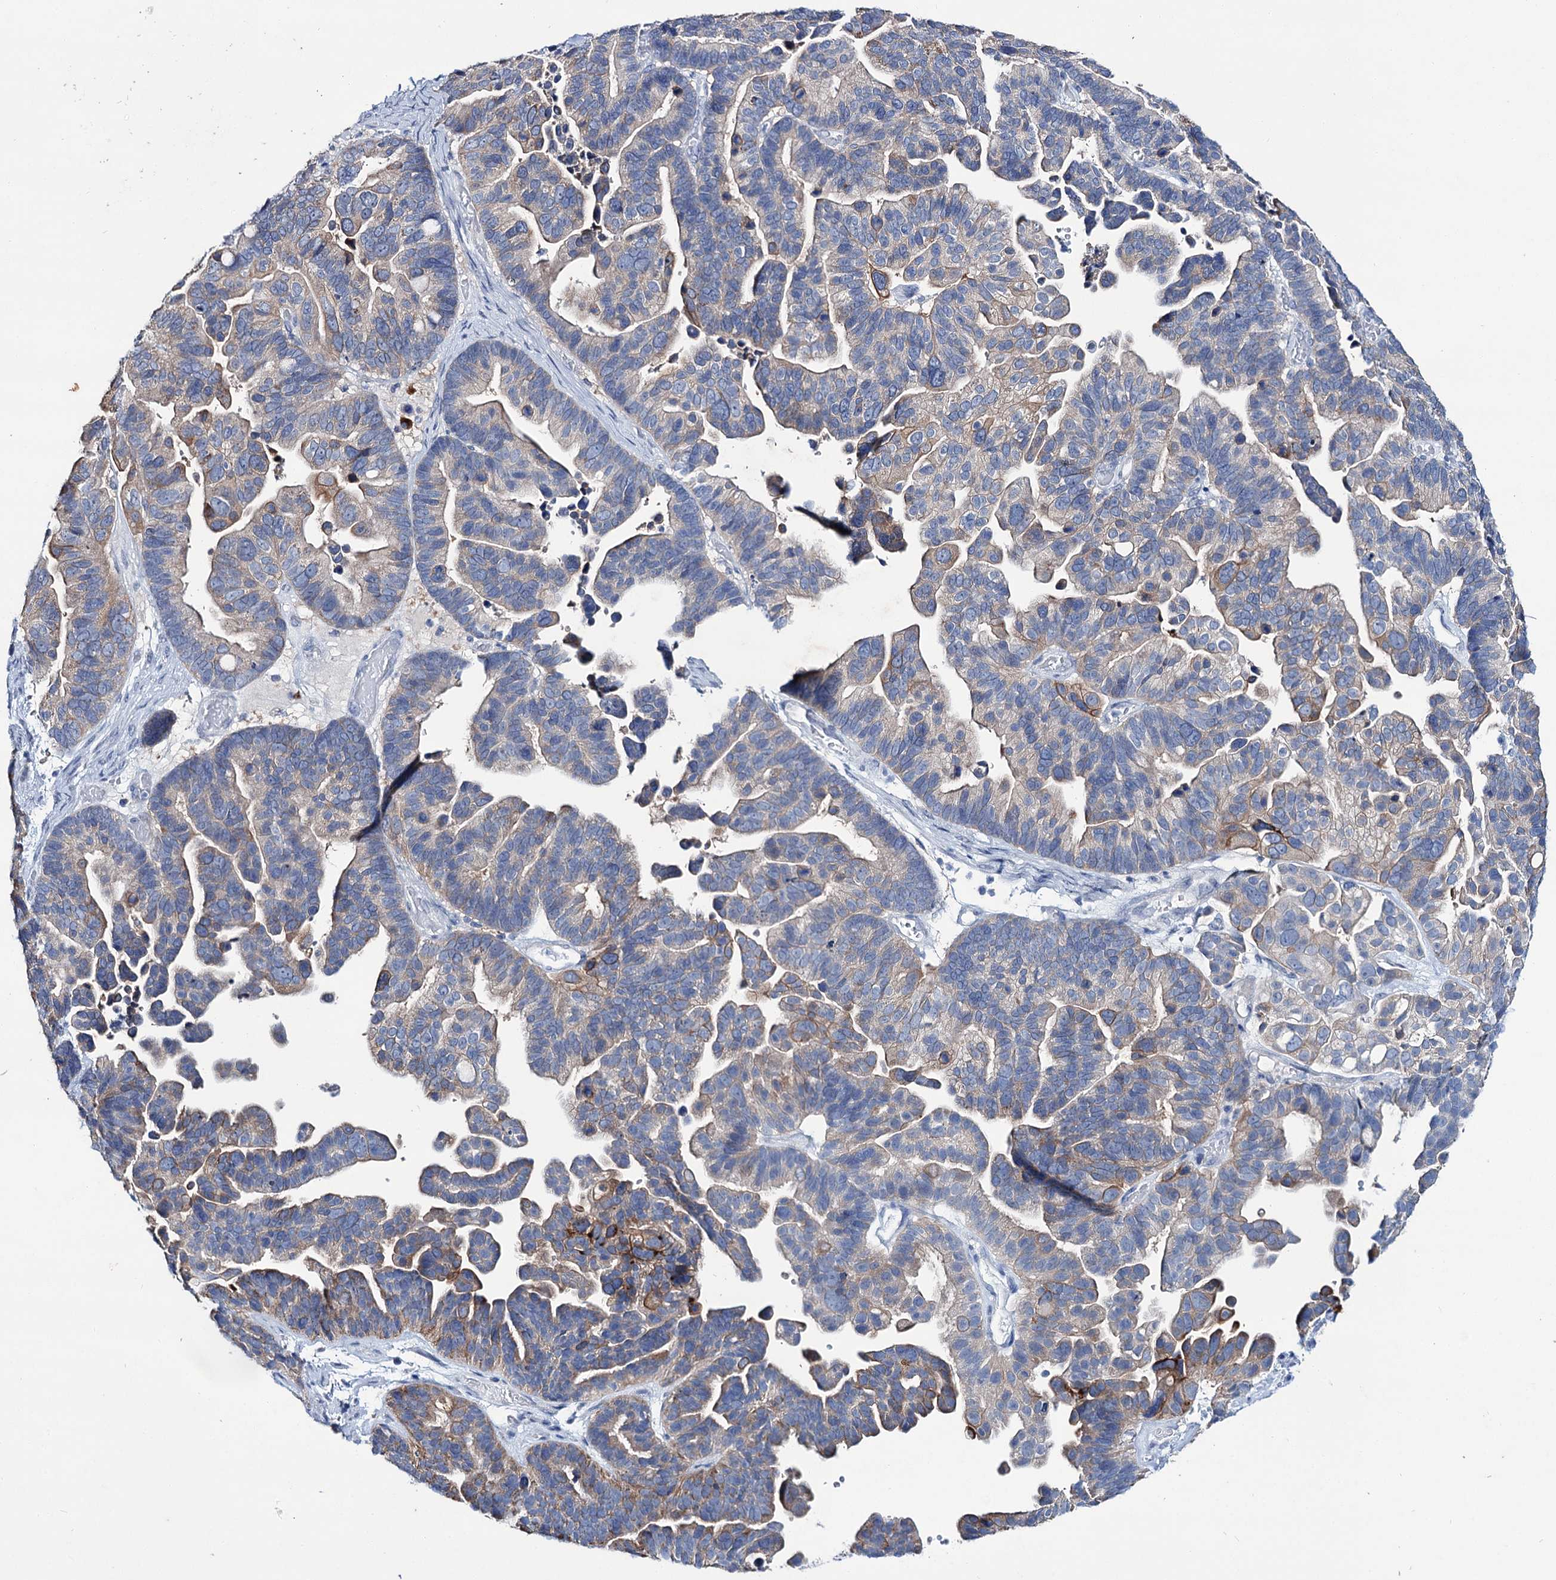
{"staining": {"intensity": "moderate", "quantity": "<25%", "location": "cytoplasmic/membranous"}, "tissue": "ovarian cancer", "cell_type": "Tumor cells", "image_type": "cancer", "snomed": [{"axis": "morphology", "description": "Cystadenocarcinoma, serous, NOS"}, {"axis": "topography", "description": "Ovary"}], "caption": "About <25% of tumor cells in ovarian serous cystadenocarcinoma exhibit moderate cytoplasmic/membranous protein staining as visualized by brown immunohistochemical staining.", "gene": "LYZL4", "patient": {"sex": "female", "age": 56}}